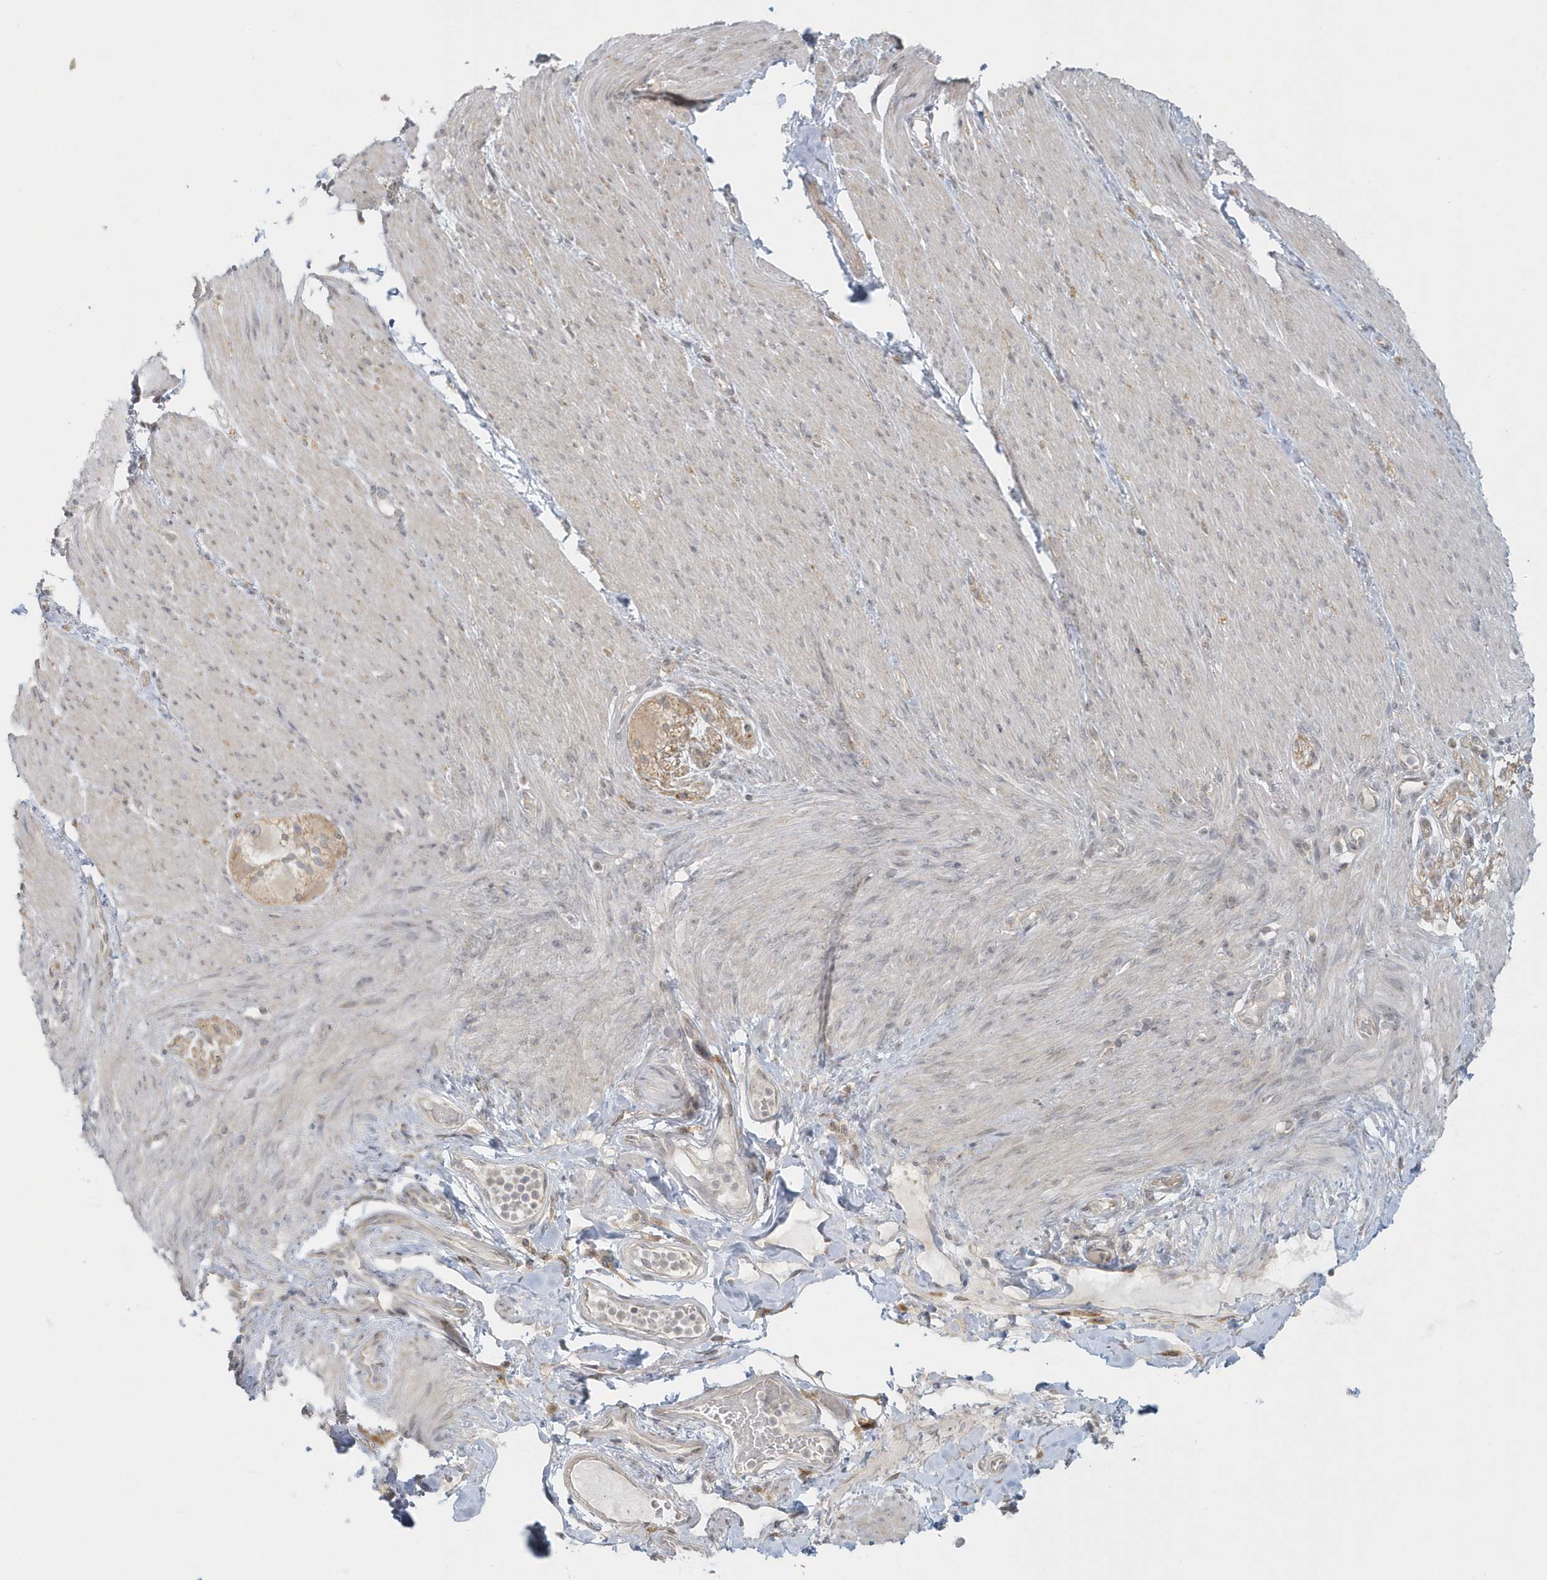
{"staining": {"intensity": "negative", "quantity": "none", "location": "none"}, "tissue": "soft tissue", "cell_type": "Chondrocytes", "image_type": "normal", "snomed": [{"axis": "morphology", "description": "Normal tissue, NOS"}, {"axis": "topography", "description": "Colon"}, {"axis": "topography", "description": "Peripheral nerve tissue"}], "caption": "This is an immunohistochemistry (IHC) photomicrograph of normal soft tissue. There is no positivity in chondrocytes.", "gene": "BLTP3A", "patient": {"sex": "female", "age": 61}}